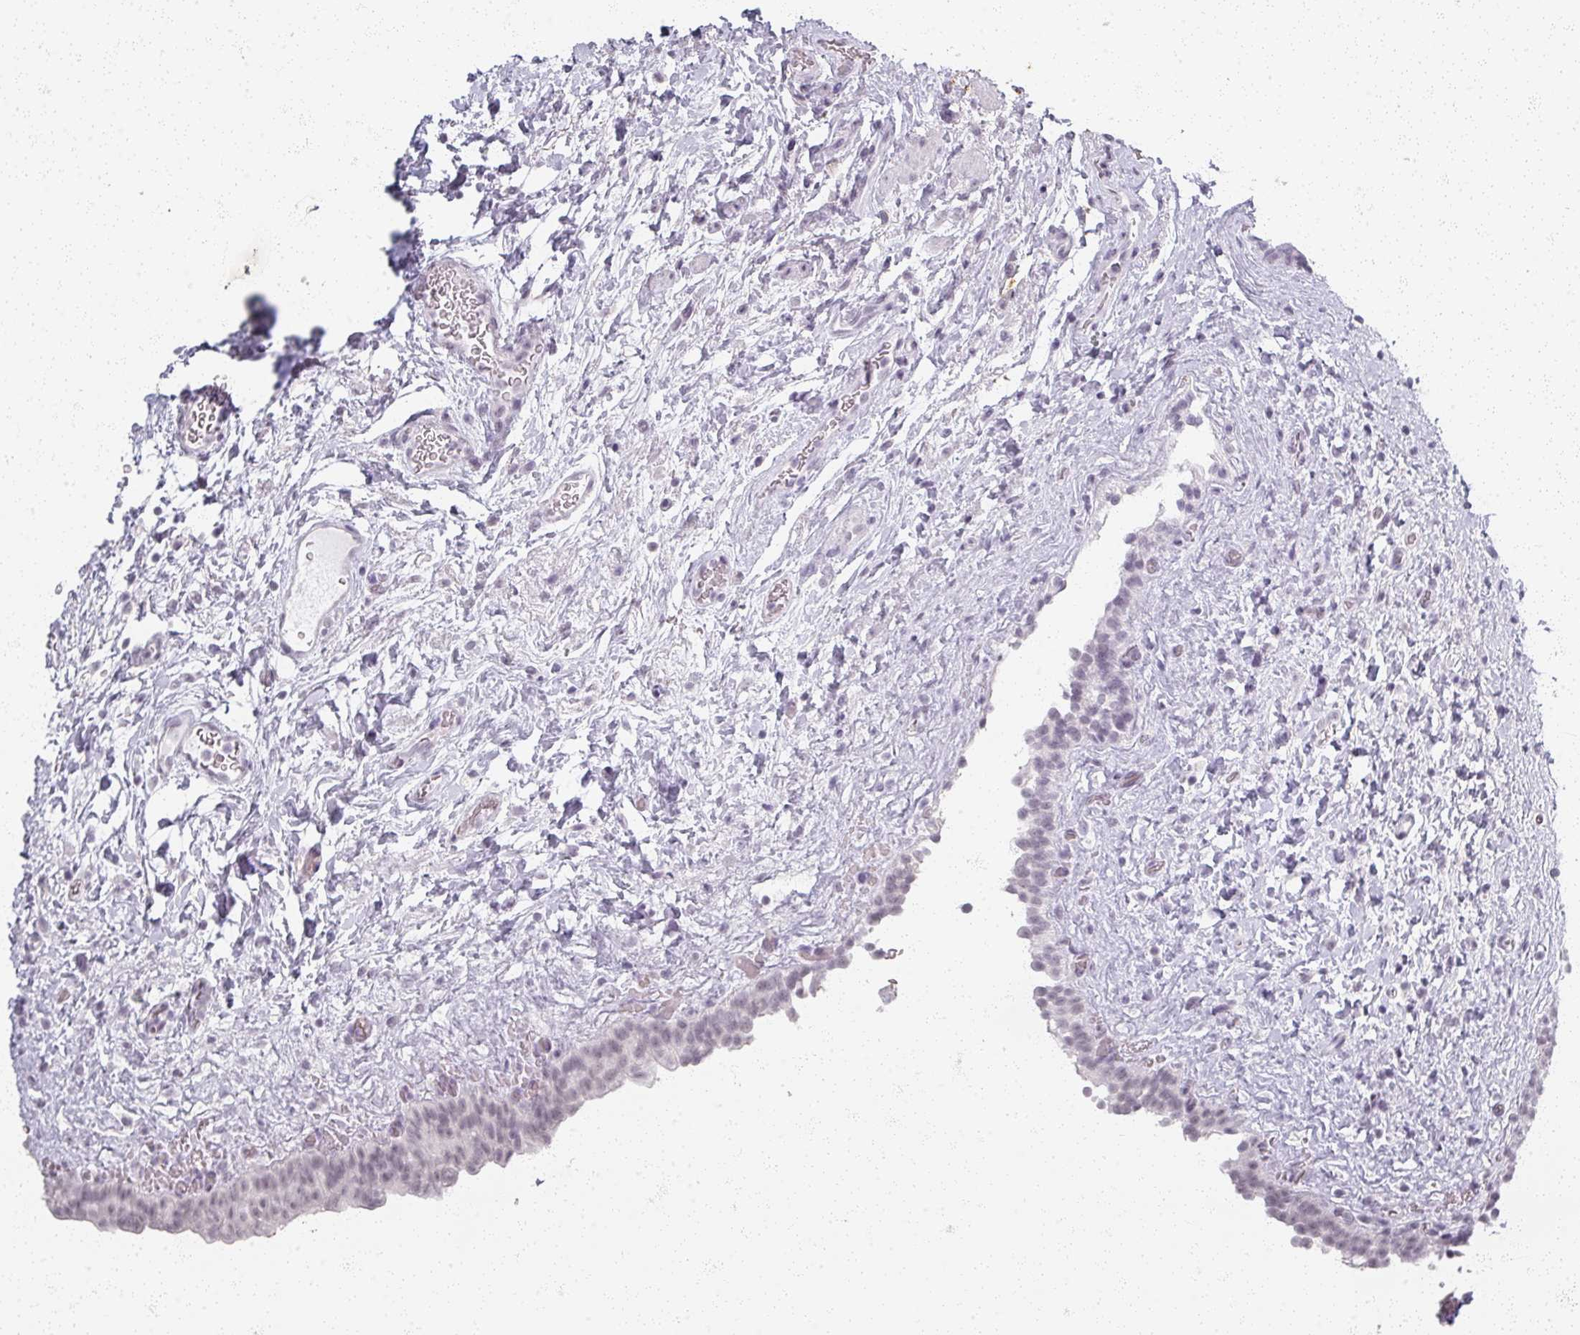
{"staining": {"intensity": "negative", "quantity": "none", "location": "none"}, "tissue": "urinary bladder", "cell_type": "Urothelial cells", "image_type": "normal", "snomed": [{"axis": "morphology", "description": "Normal tissue, NOS"}, {"axis": "topography", "description": "Urinary bladder"}], "caption": "Urothelial cells show no significant protein expression in normal urinary bladder. (DAB (3,3'-diaminobenzidine) immunohistochemistry (IHC) with hematoxylin counter stain).", "gene": "RFPL2", "patient": {"sex": "male", "age": 69}}